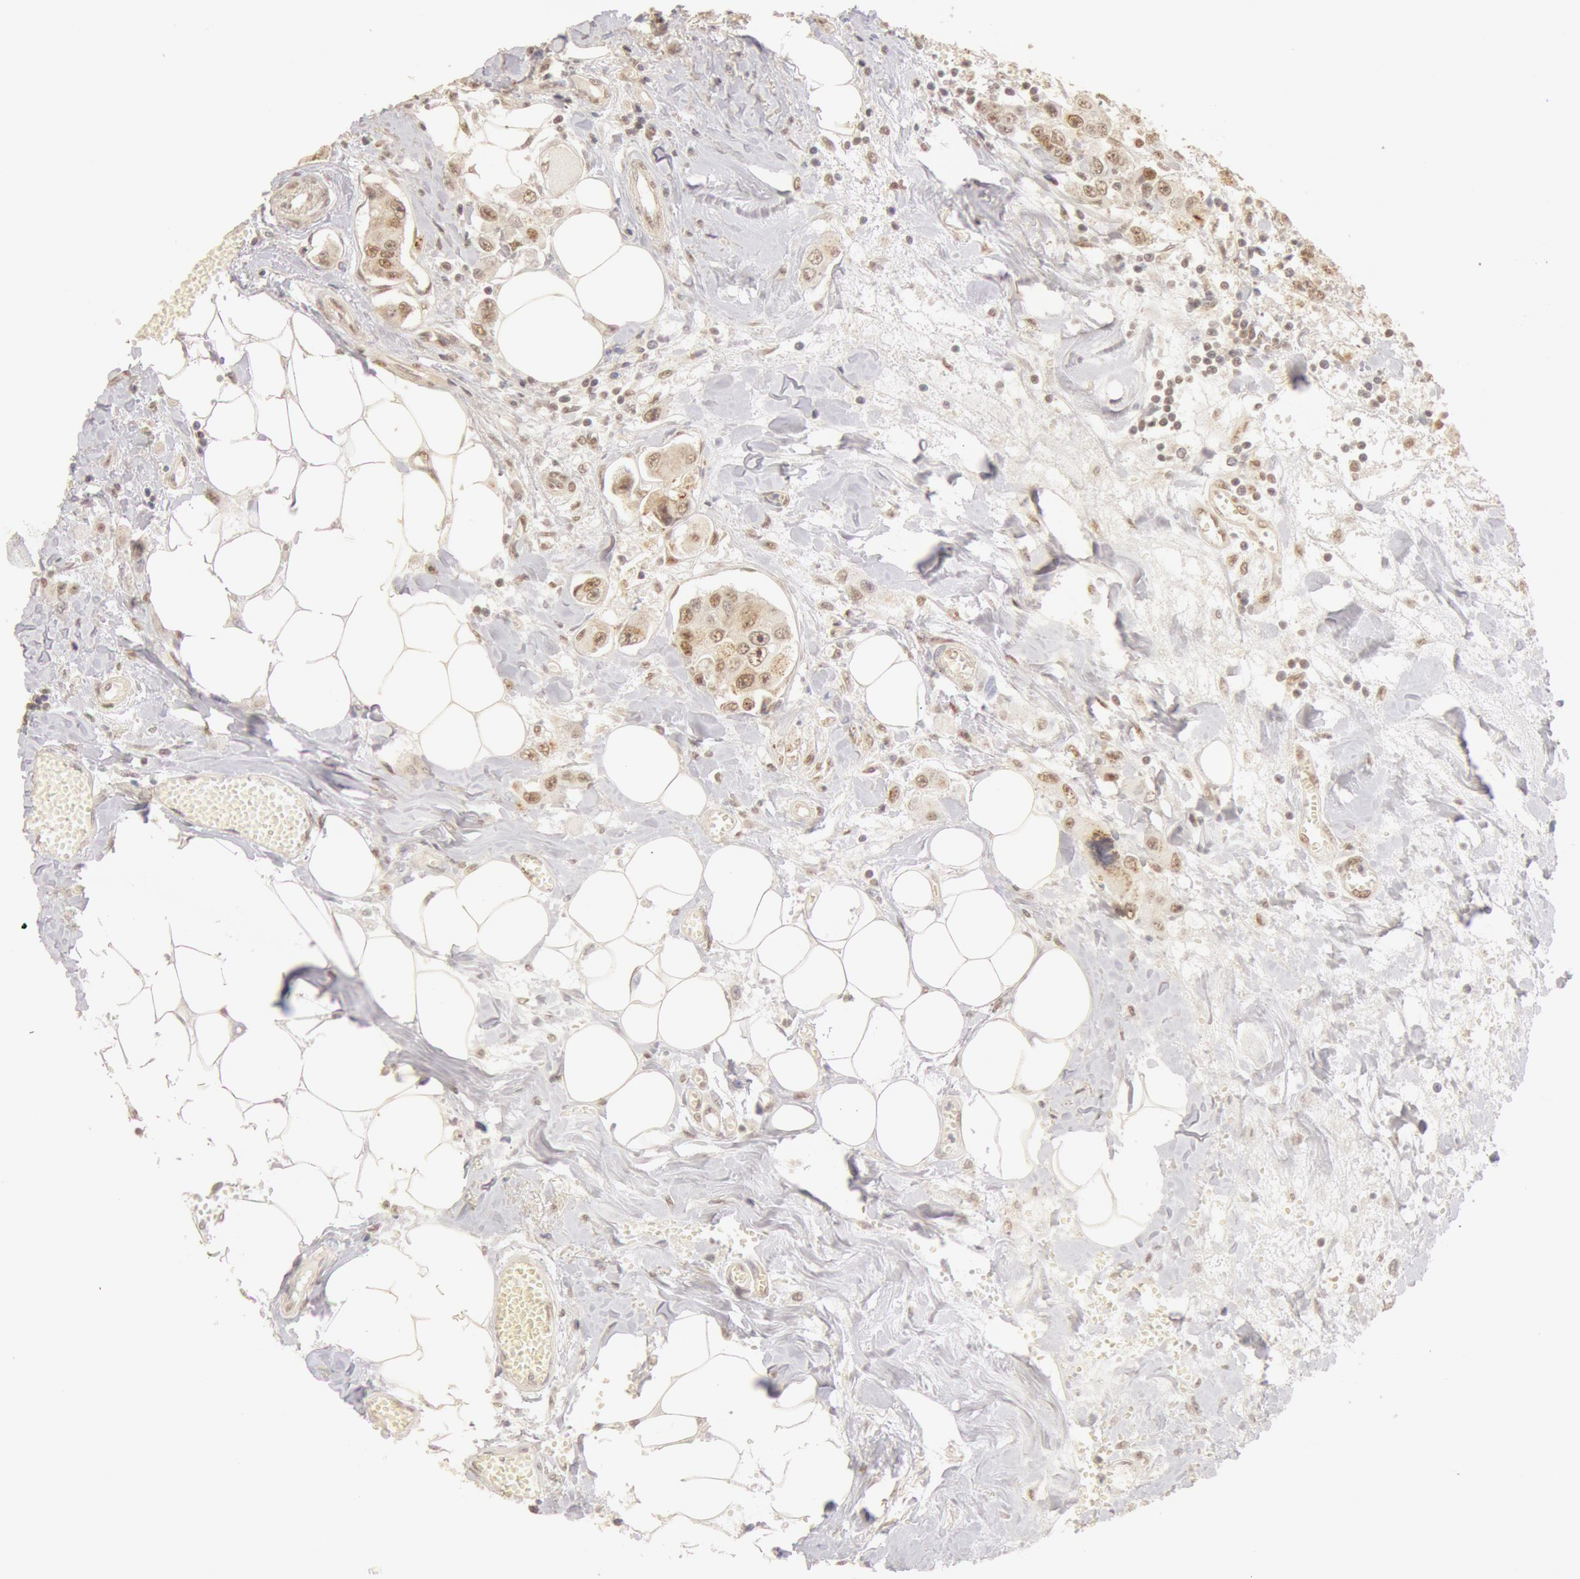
{"staining": {"intensity": "moderate", "quantity": ">75%", "location": "cytoplasmic/membranous,nuclear"}, "tissue": "breast cancer", "cell_type": "Tumor cells", "image_type": "cancer", "snomed": [{"axis": "morphology", "description": "Duct carcinoma"}, {"axis": "topography", "description": "Breast"}], "caption": "Tumor cells demonstrate medium levels of moderate cytoplasmic/membranous and nuclear expression in approximately >75% of cells in invasive ductal carcinoma (breast).", "gene": "SNRNP70", "patient": {"sex": "female", "age": 58}}